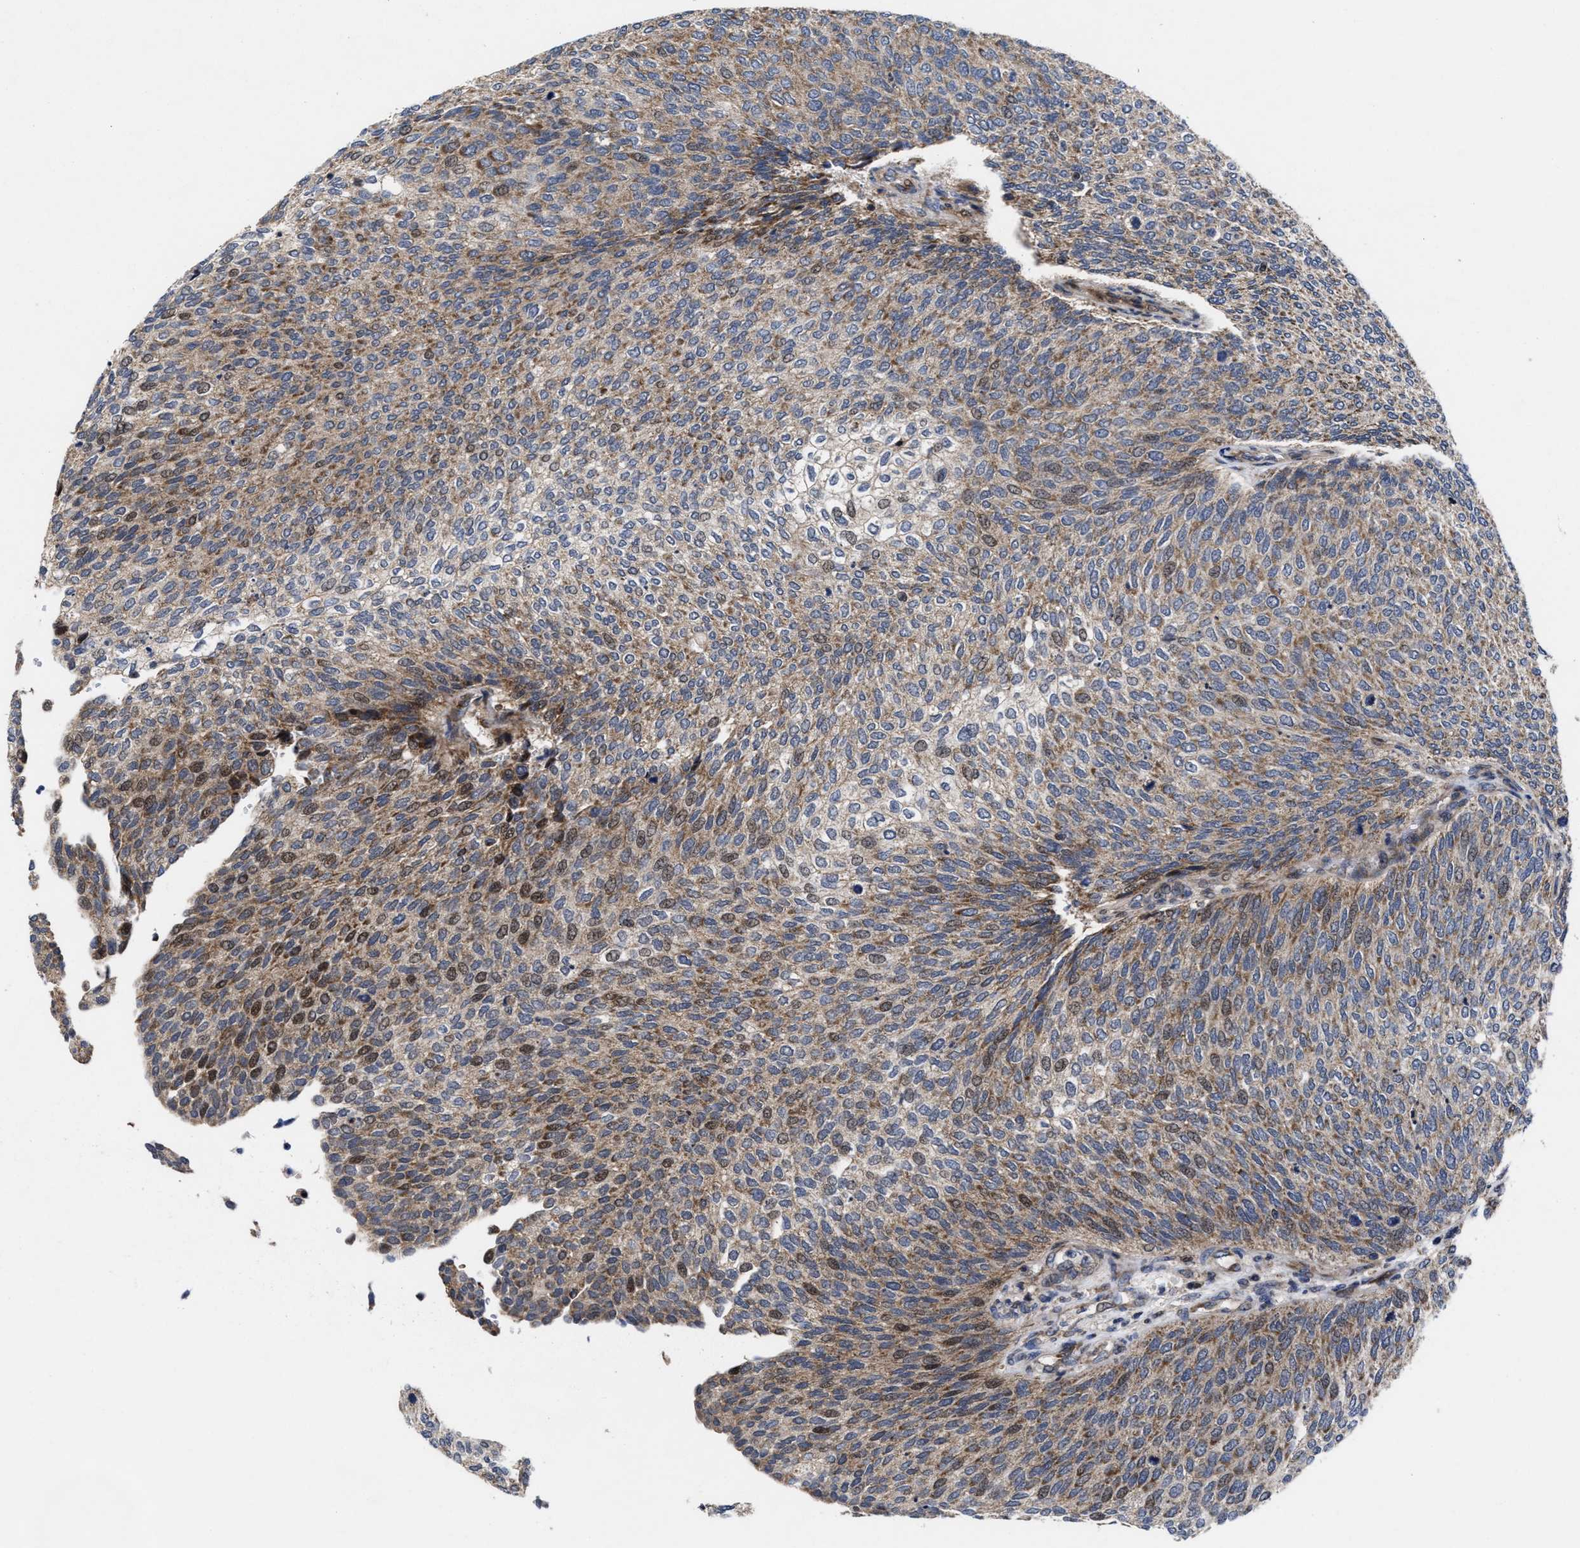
{"staining": {"intensity": "moderate", "quantity": ">75%", "location": "cytoplasmic/membranous,nuclear"}, "tissue": "urothelial cancer", "cell_type": "Tumor cells", "image_type": "cancer", "snomed": [{"axis": "morphology", "description": "Urothelial carcinoma, Low grade"}, {"axis": "topography", "description": "Urinary bladder"}], "caption": "Low-grade urothelial carcinoma stained for a protein displays moderate cytoplasmic/membranous and nuclear positivity in tumor cells. The staining was performed using DAB to visualize the protein expression in brown, while the nuclei were stained in blue with hematoxylin (Magnification: 20x).", "gene": "MRPL50", "patient": {"sex": "female", "age": 79}}